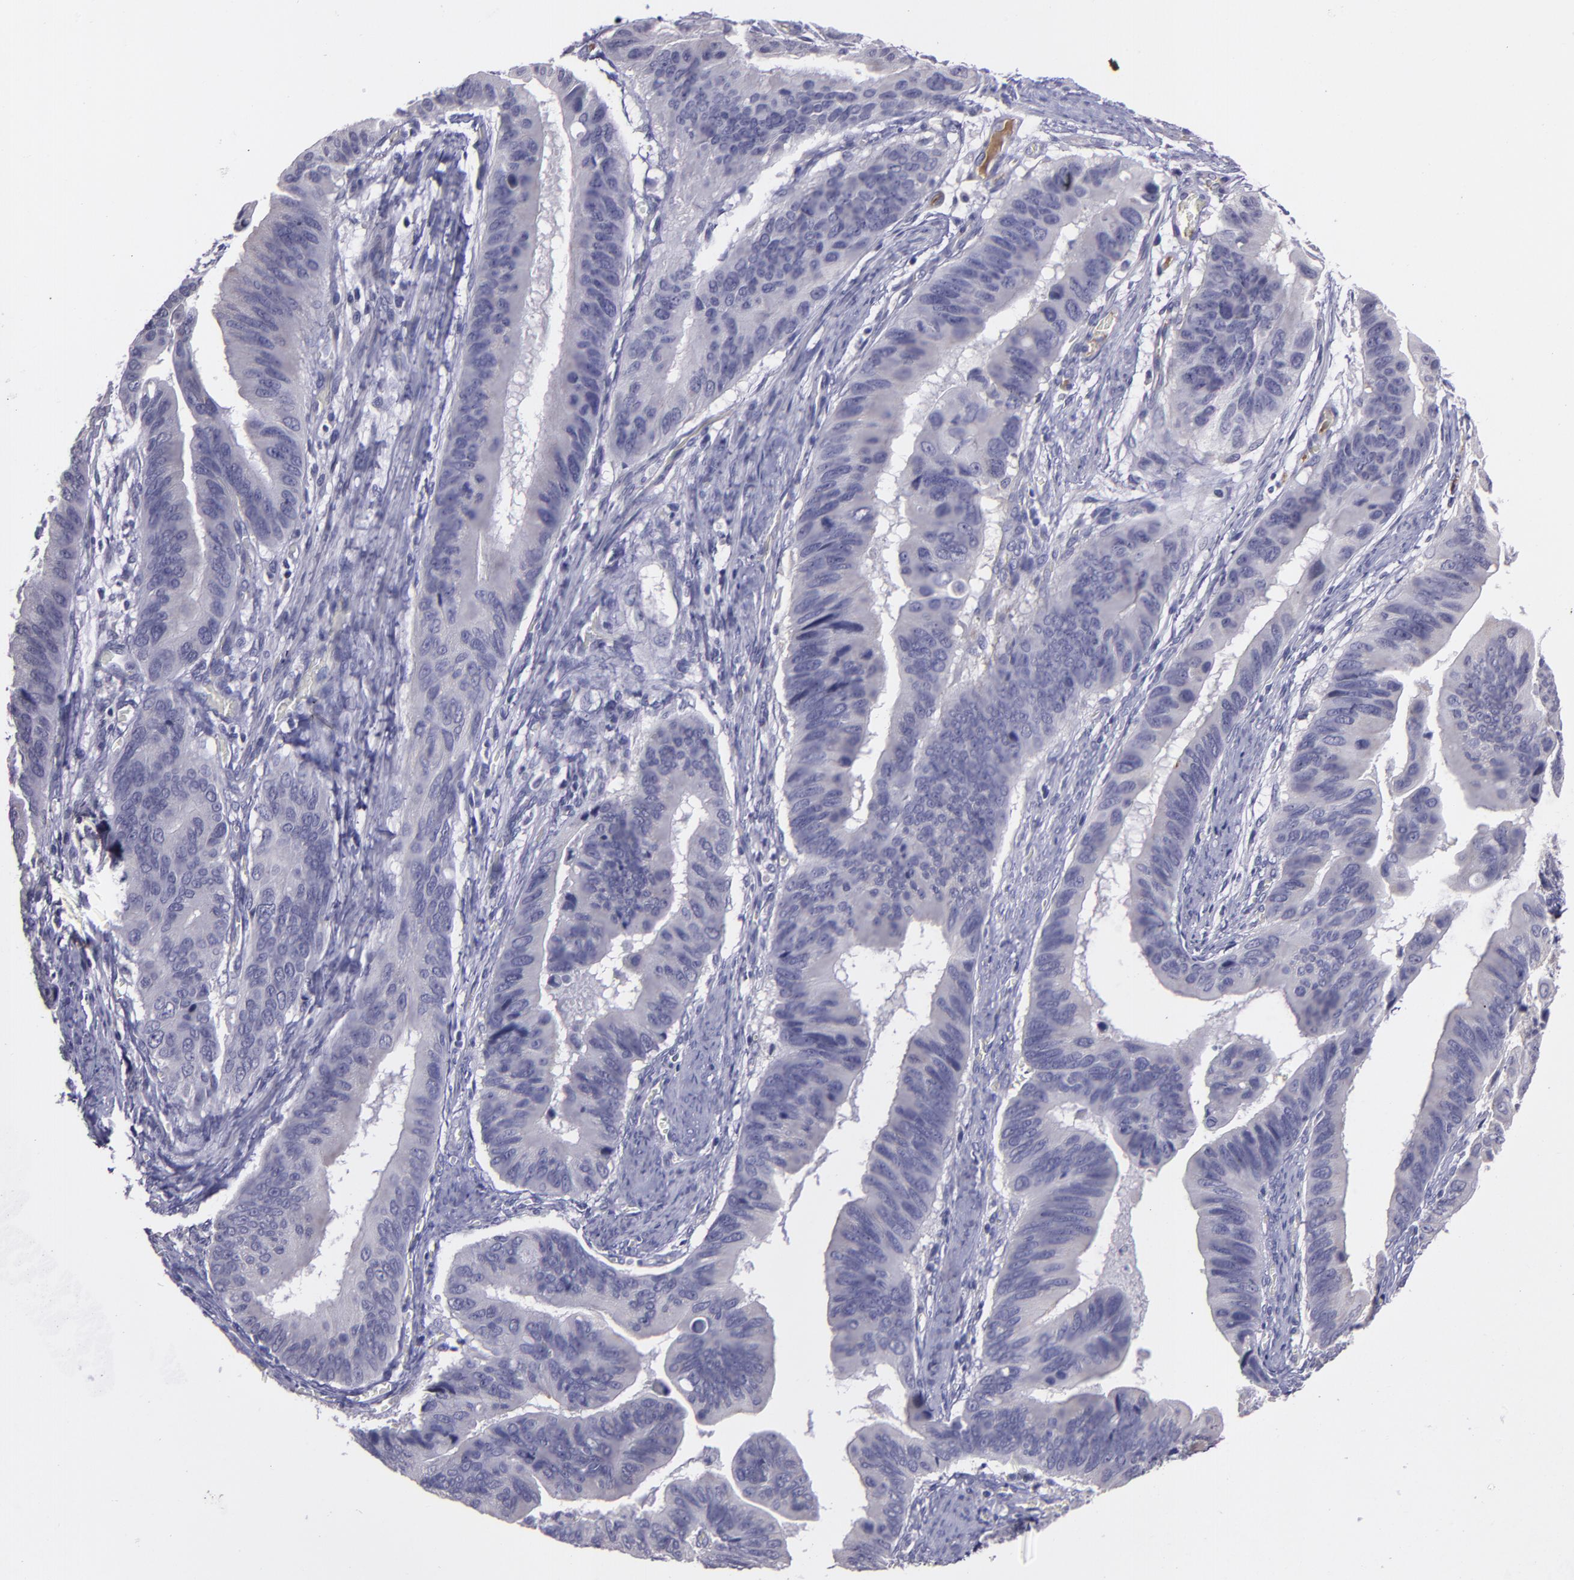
{"staining": {"intensity": "weak", "quantity": "<25%", "location": "cytoplasmic/membranous"}, "tissue": "stomach cancer", "cell_type": "Tumor cells", "image_type": "cancer", "snomed": [{"axis": "morphology", "description": "Adenocarcinoma, NOS"}, {"axis": "topography", "description": "Stomach, upper"}], "caption": "This is an IHC histopathology image of stomach cancer (adenocarcinoma). There is no expression in tumor cells.", "gene": "MASP1", "patient": {"sex": "male", "age": 80}}